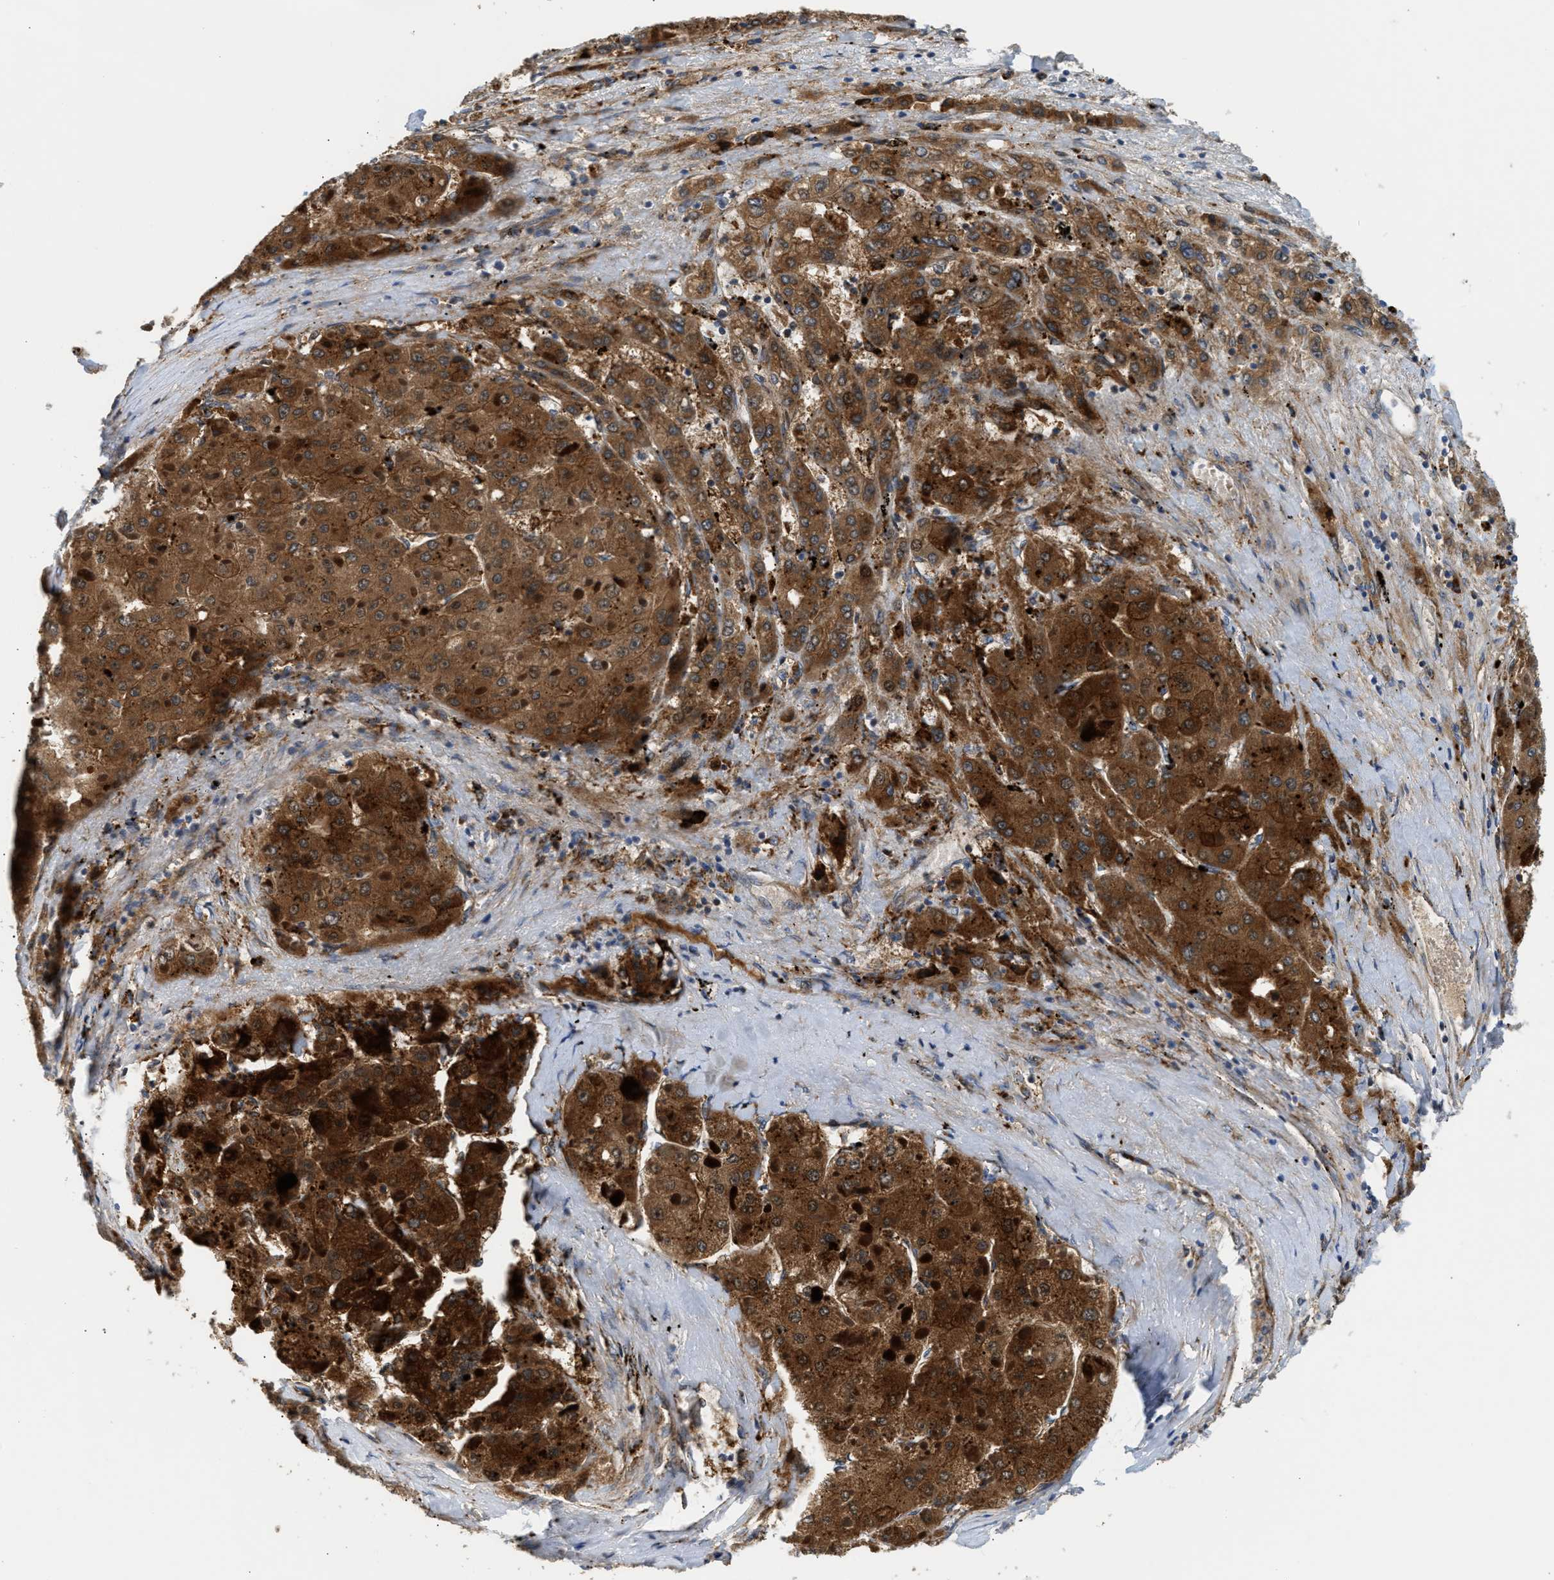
{"staining": {"intensity": "strong", "quantity": ">75%", "location": "cytoplasmic/membranous"}, "tissue": "liver cancer", "cell_type": "Tumor cells", "image_type": "cancer", "snomed": [{"axis": "morphology", "description": "Carcinoma, Hepatocellular, NOS"}, {"axis": "topography", "description": "Liver"}], "caption": "A micrograph showing strong cytoplasmic/membranous expression in approximately >75% of tumor cells in liver cancer, as visualized by brown immunohistochemical staining.", "gene": "AMZ1", "patient": {"sex": "female", "age": 73}}